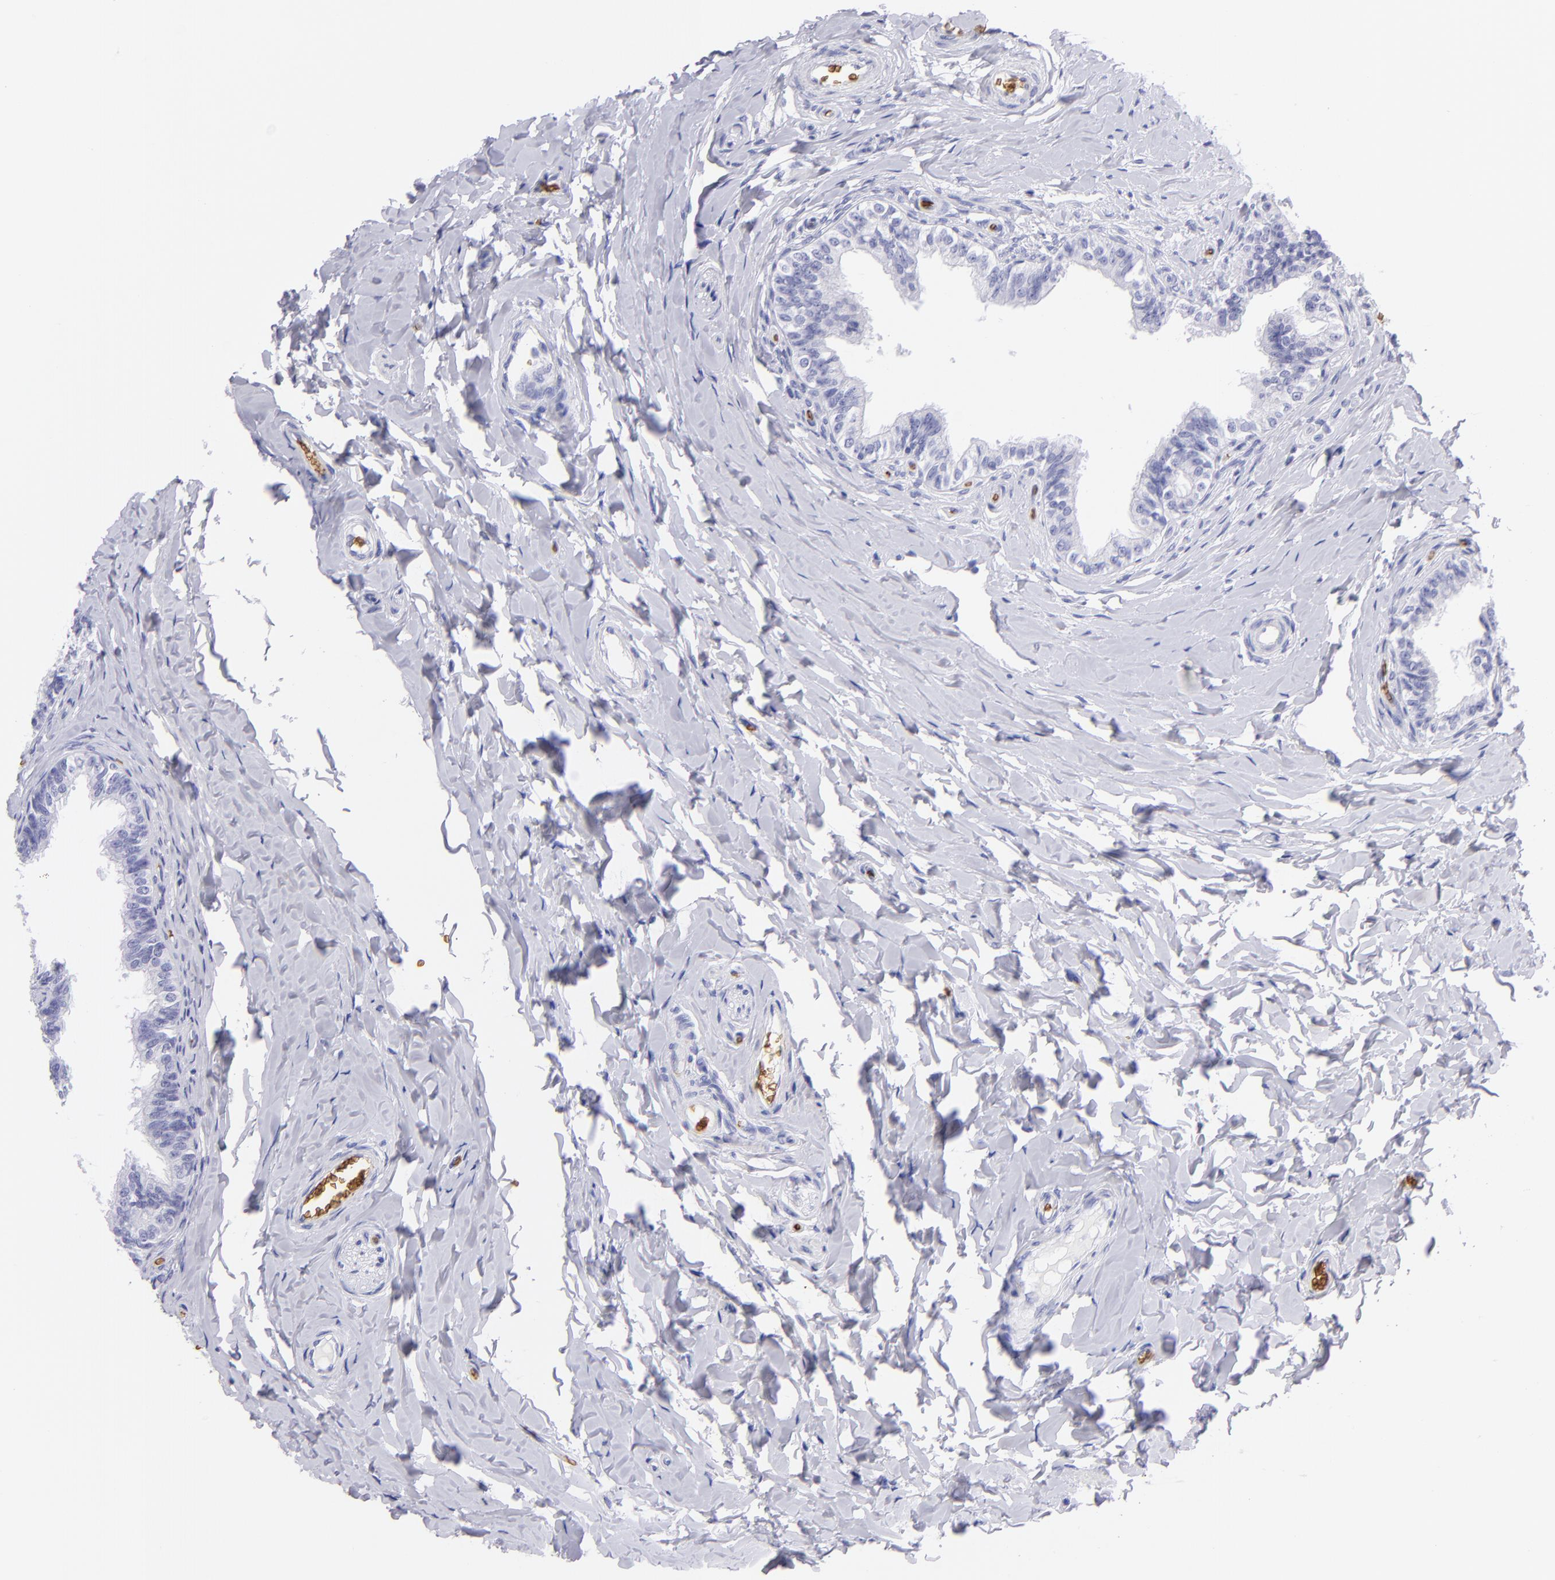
{"staining": {"intensity": "negative", "quantity": "none", "location": "none"}, "tissue": "epididymis", "cell_type": "Glandular cells", "image_type": "normal", "snomed": [{"axis": "morphology", "description": "Normal tissue, NOS"}, {"axis": "topography", "description": "Soft tissue"}, {"axis": "topography", "description": "Epididymis"}], "caption": "DAB immunohistochemical staining of benign epididymis demonstrates no significant positivity in glandular cells.", "gene": "GYPA", "patient": {"sex": "male", "age": 26}}